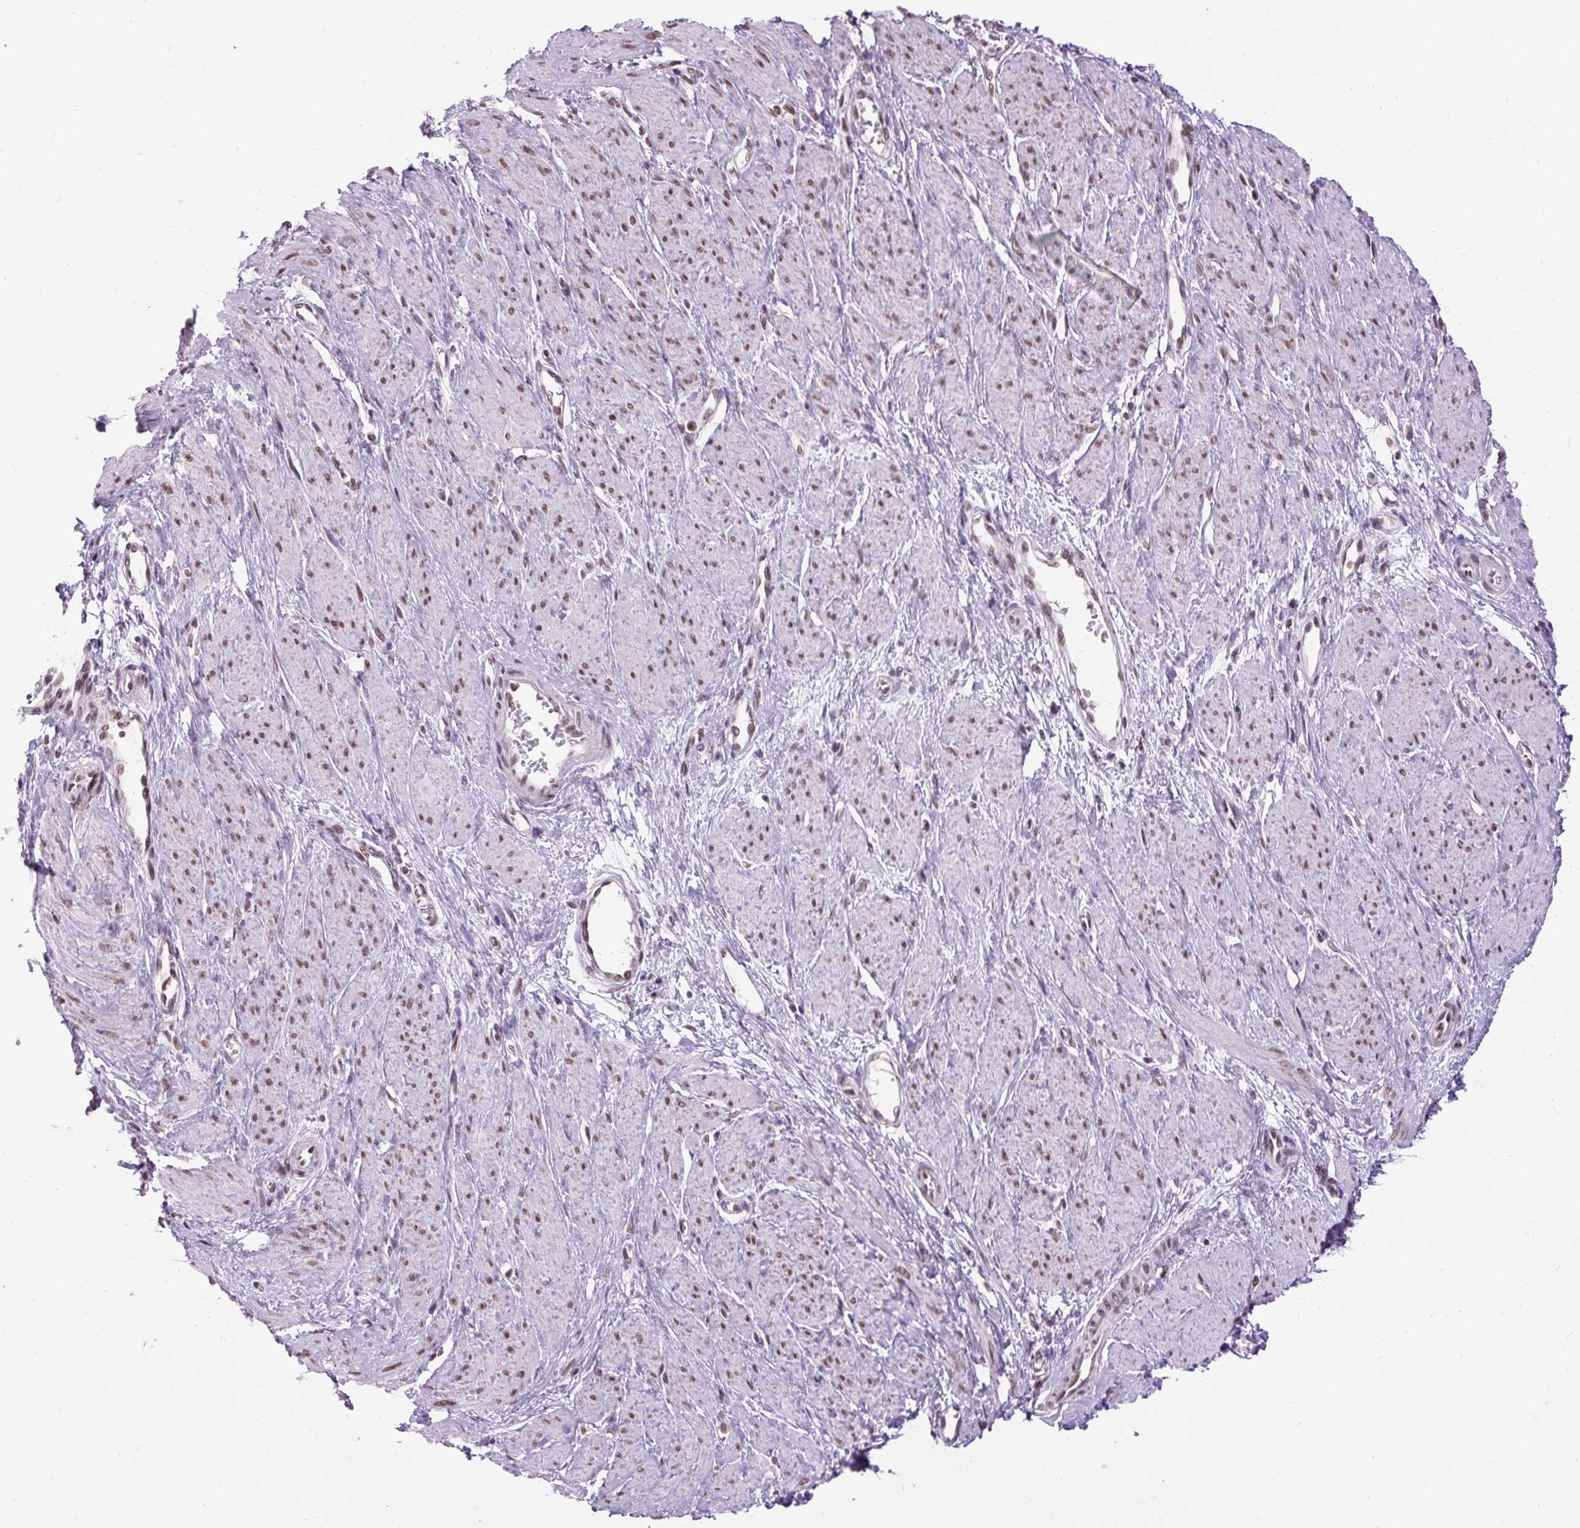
{"staining": {"intensity": "moderate", "quantity": ">75%", "location": "nuclear"}, "tissue": "smooth muscle", "cell_type": "Smooth muscle cells", "image_type": "normal", "snomed": [{"axis": "morphology", "description": "Normal tissue, NOS"}, {"axis": "topography", "description": "Smooth muscle"}, {"axis": "topography", "description": "Uterus"}], "caption": "Immunohistochemical staining of normal smooth muscle demonstrates medium levels of moderate nuclear staining in approximately >75% of smooth muscle cells.", "gene": "ZNF672", "patient": {"sex": "female", "age": 39}}